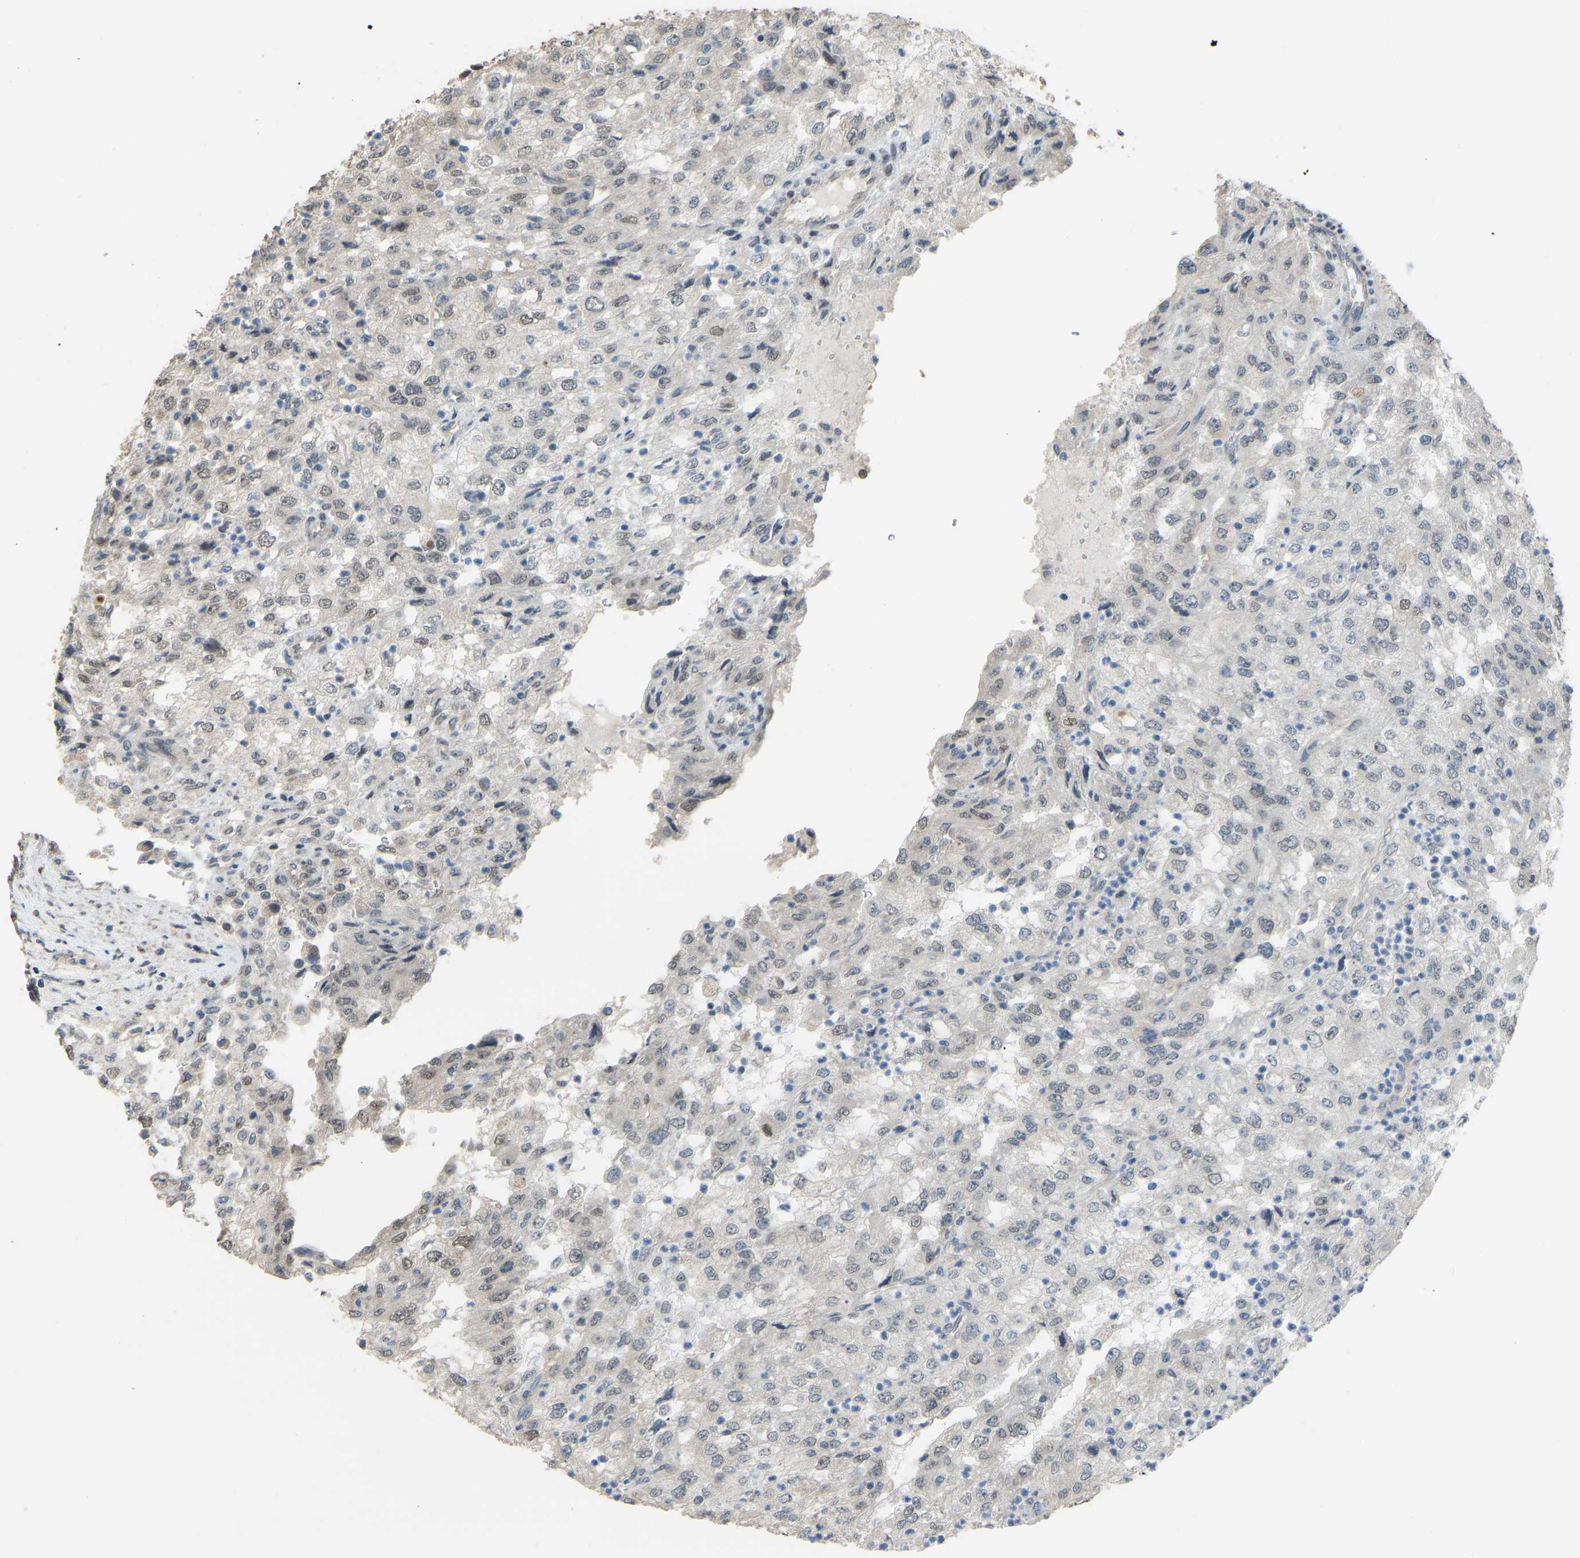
{"staining": {"intensity": "negative", "quantity": "none", "location": "none"}, "tissue": "renal cancer", "cell_type": "Tumor cells", "image_type": "cancer", "snomed": [{"axis": "morphology", "description": "Adenocarcinoma, NOS"}, {"axis": "topography", "description": "Kidney"}], "caption": "A photomicrograph of human adenocarcinoma (renal) is negative for staining in tumor cells.", "gene": "KPNA6", "patient": {"sex": "female", "age": 54}}